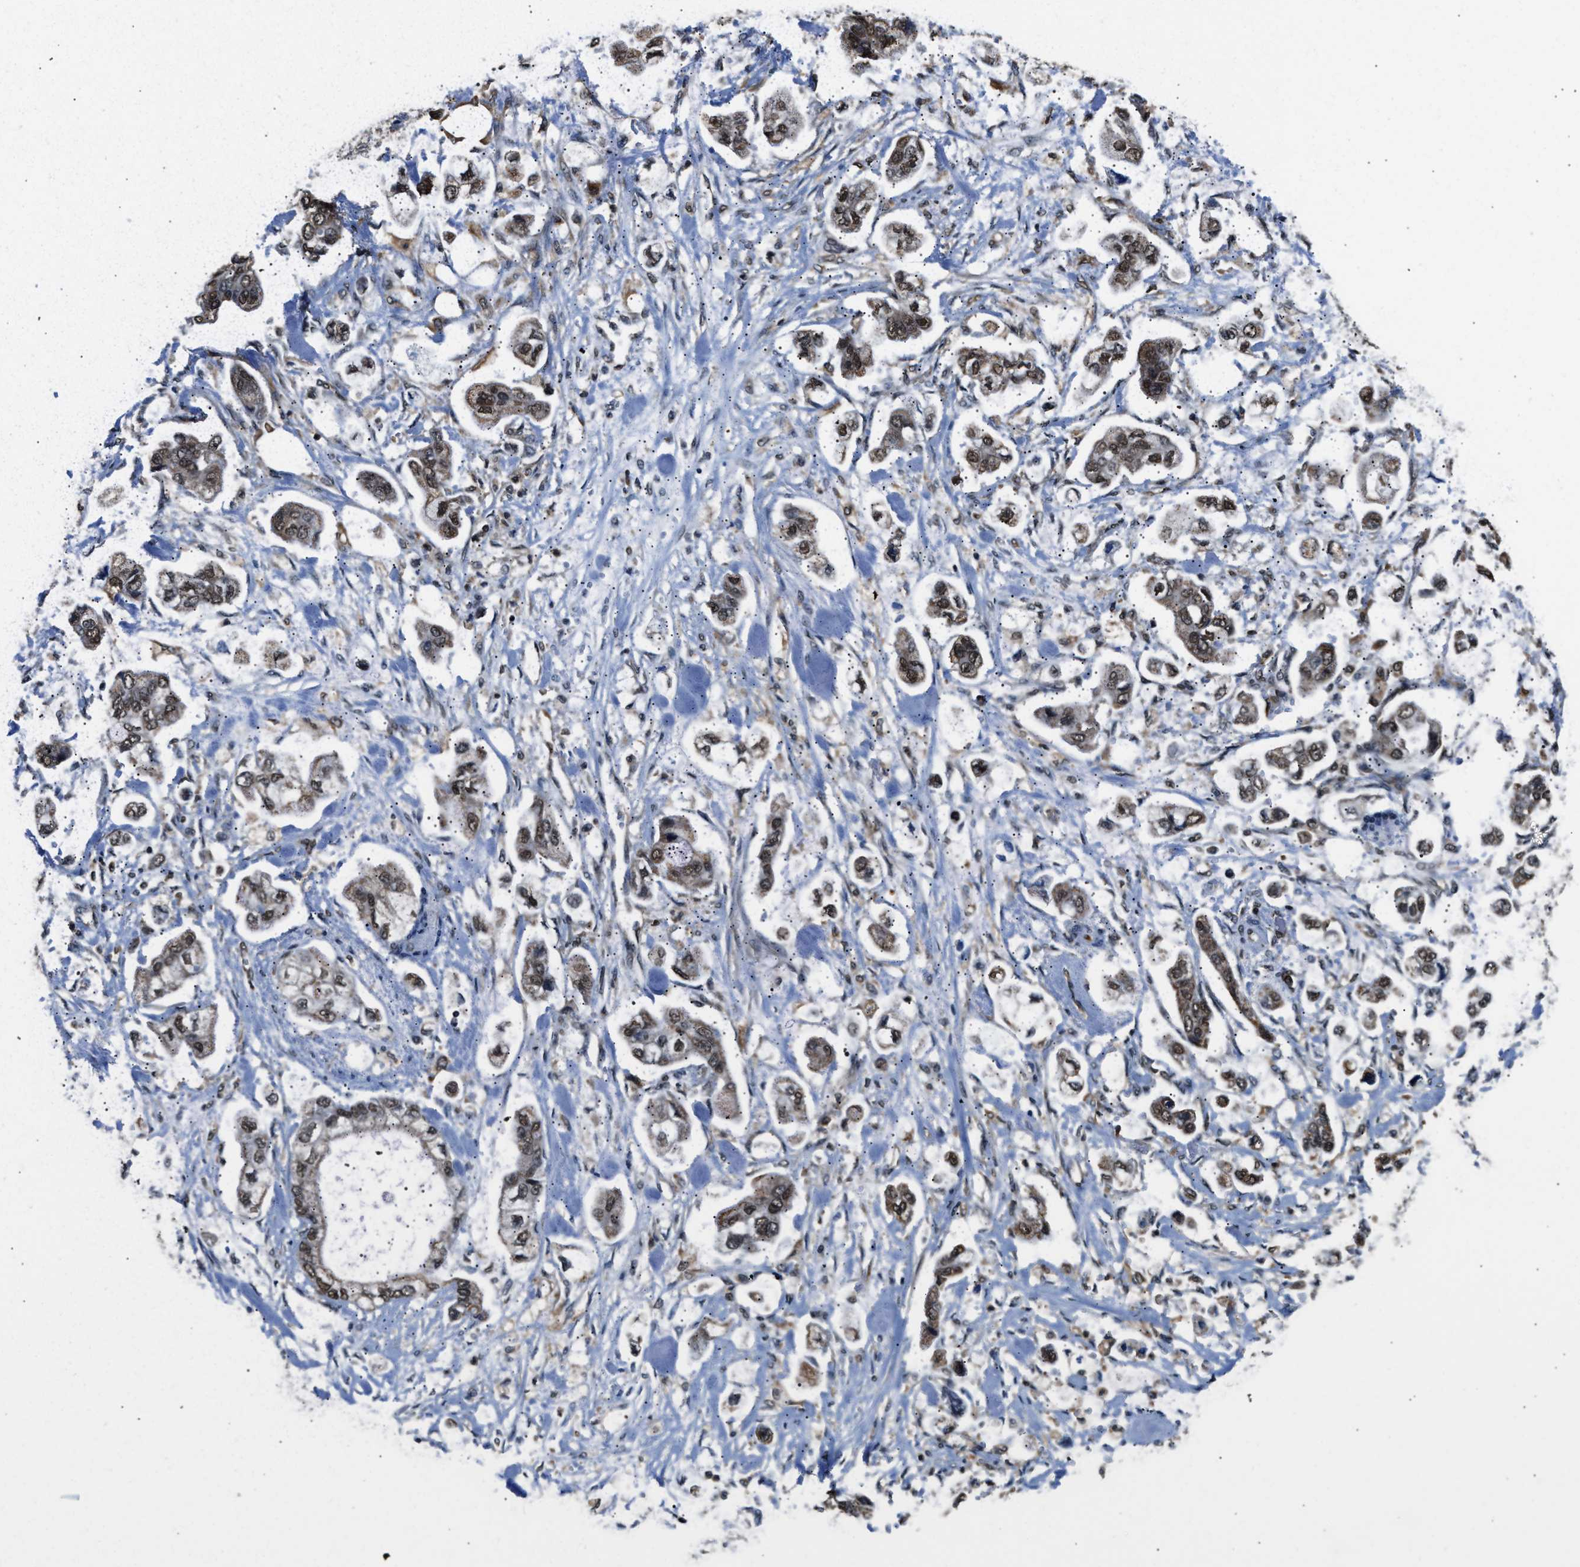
{"staining": {"intensity": "moderate", "quantity": ">75%", "location": "cytoplasmic/membranous,nuclear"}, "tissue": "stomach cancer", "cell_type": "Tumor cells", "image_type": "cancer", "snomed": [{"axis": "morphology", "description": "Adenocarcinoma, NOS"}, {"axis": "topography", "description": "Stomach"}], "caption": "An immunohistochemistry (IHC) photomicrograph of neoplastic tissue is shown. Protein staining in brown highlights moderate cytoplasmic/membranous and nuclear positivity in stomach adenocarcinoma within tumor cells. (Brightfield microscopy of DAB IHC at high magnification).", "gene": "STK10", "patient": {"sex": "male", "age": 62}}